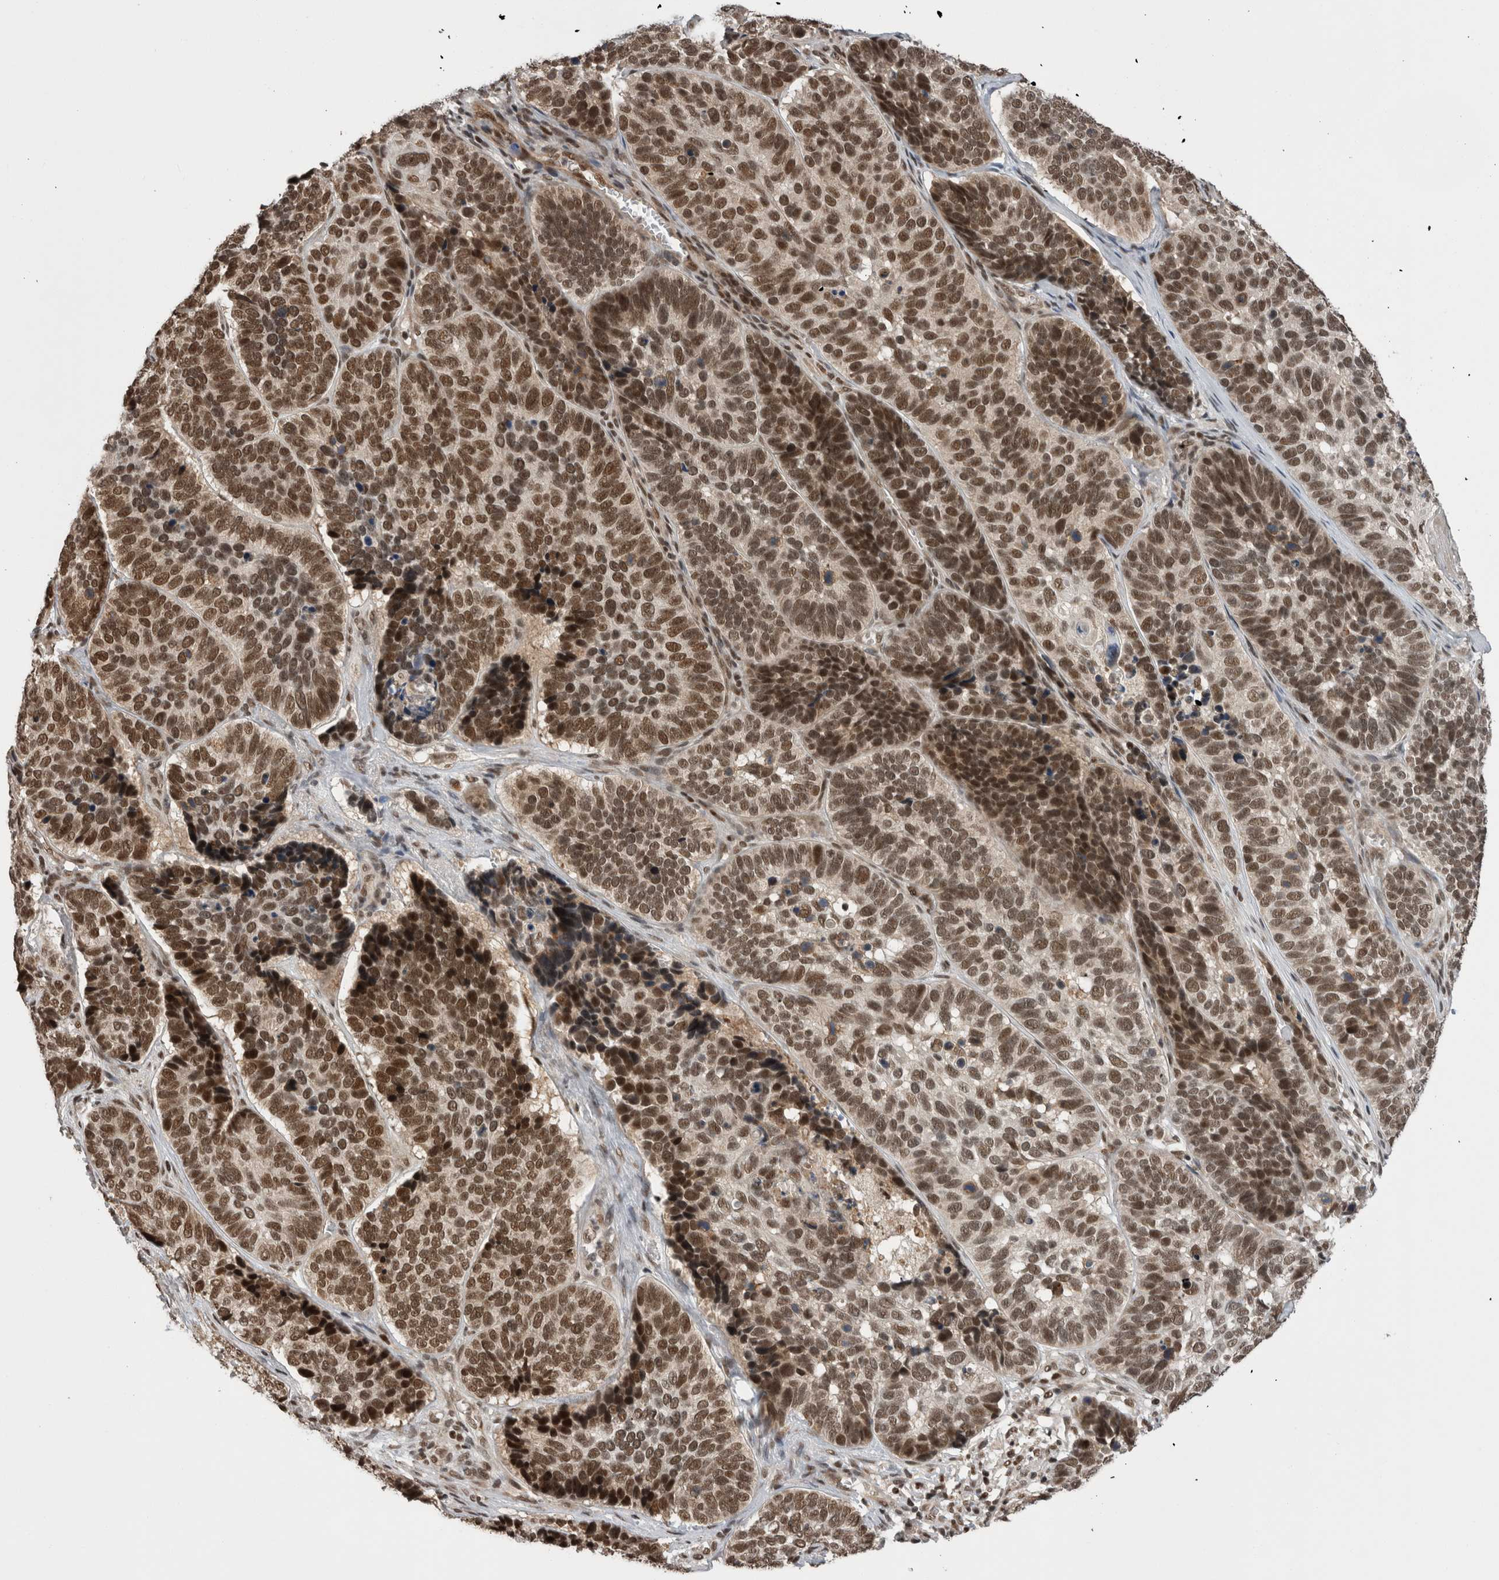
{"staining": {"intensity": "strong", "quantity": ">75%", "location": "nuclear"}, "tissue": "skin cancer", "cell_type": "Tumor cells", "image_type": "cancer", "snomed": [{"axis": "morphology", "description": "Basal cell carcinoma"}, {"axis": "topography", "description": "Skin"}], "caption": "Protein staining reveals strong nuclear staining in about >75% of tumor cells in skin basal cell carcinoma.", "gene": "CPSF2", "patient": {"sex": "male", "age": 62}}